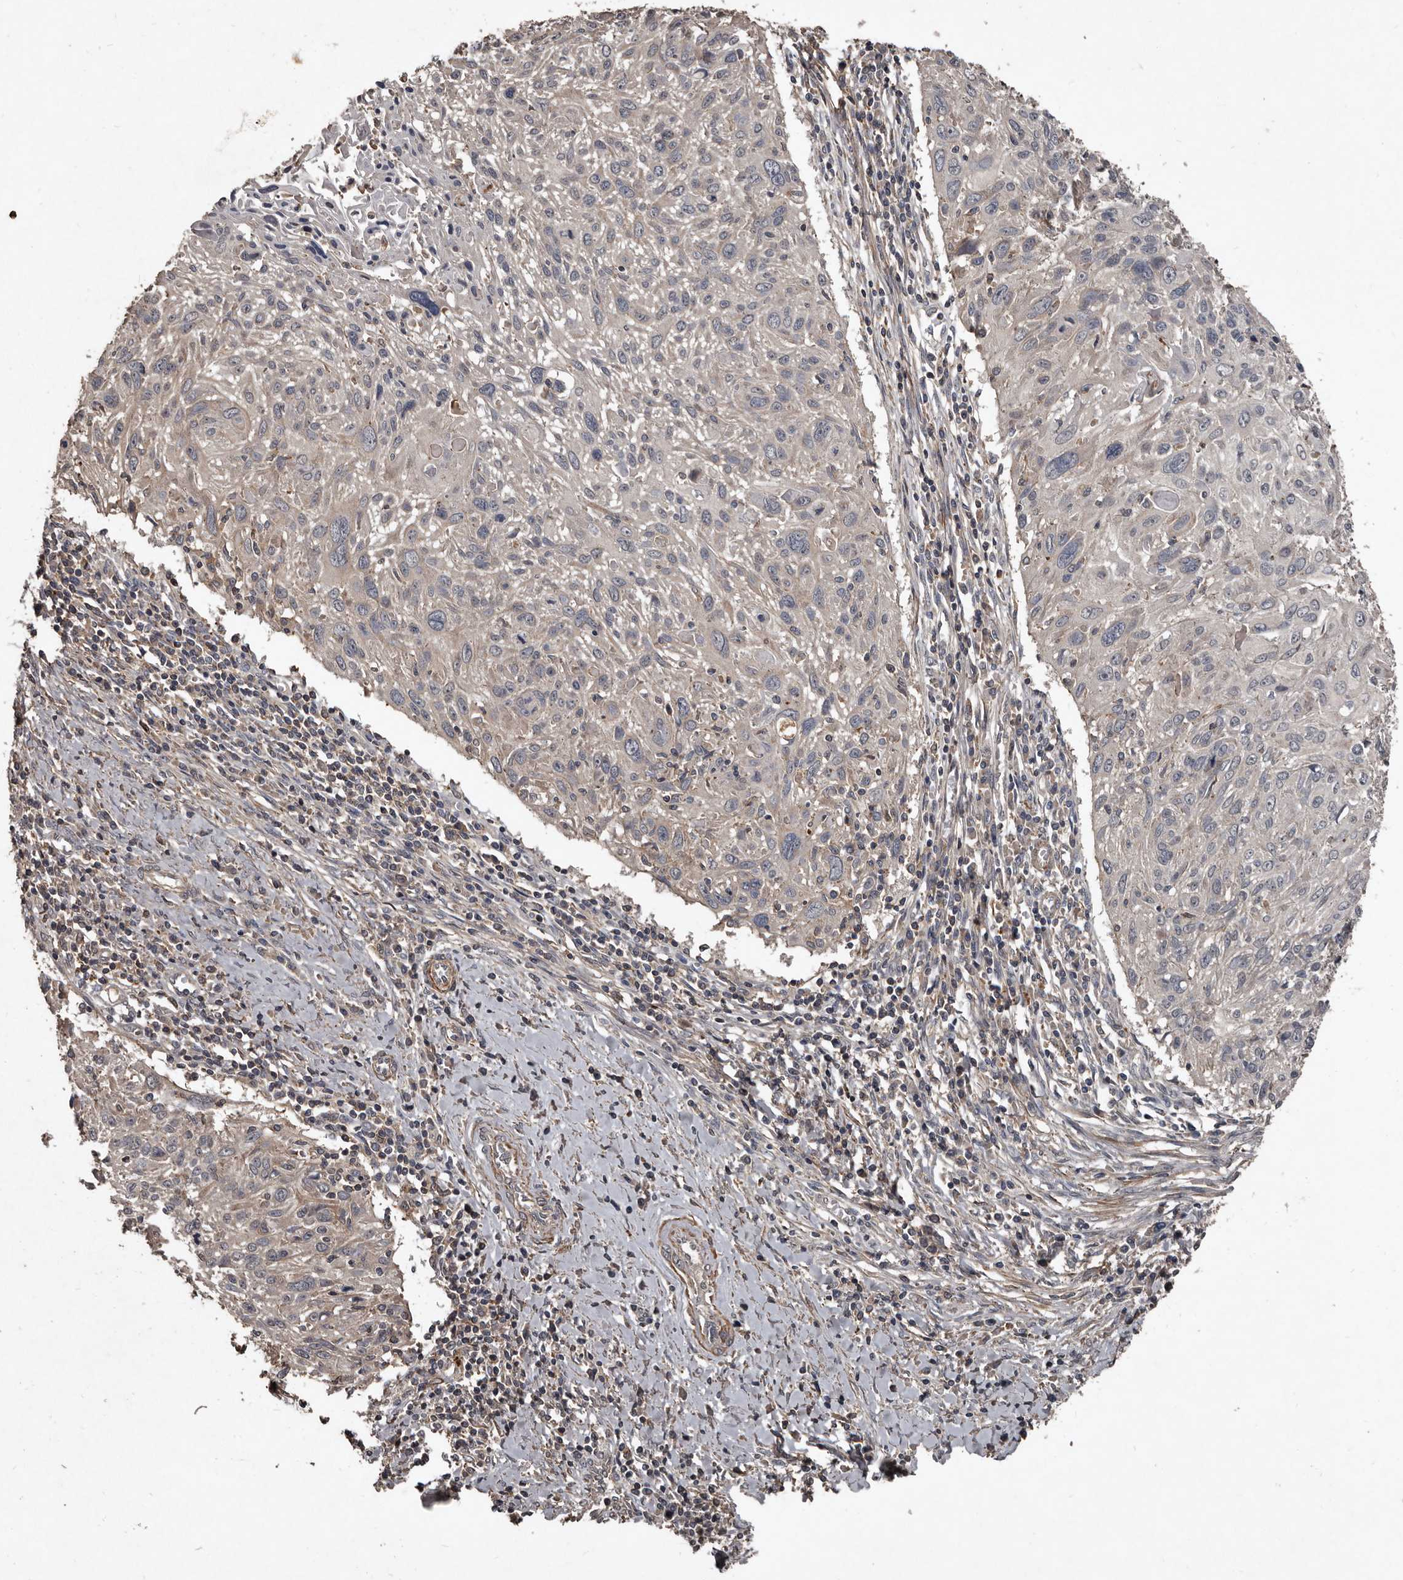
{"staining": {"intensity": "negative", "quantity": "none", "location": "none"}, "tissue": "cervical cancer", "cell_type": "Tumor cells", "image_type": "cancer", "snomed": [{"axis": "morphology", "description": "Squamous cell carcinoma, NOS"}, {"axis": "topography", "description": "Cervix"}], "caption": "A high-resolution image shows immunohistochemistry staining of squamous cell carcinoma (cervical), which displays no significant expression in tumor cells.", "gene": "GREB1", "patient": {"sex": "female", "age": 51}}